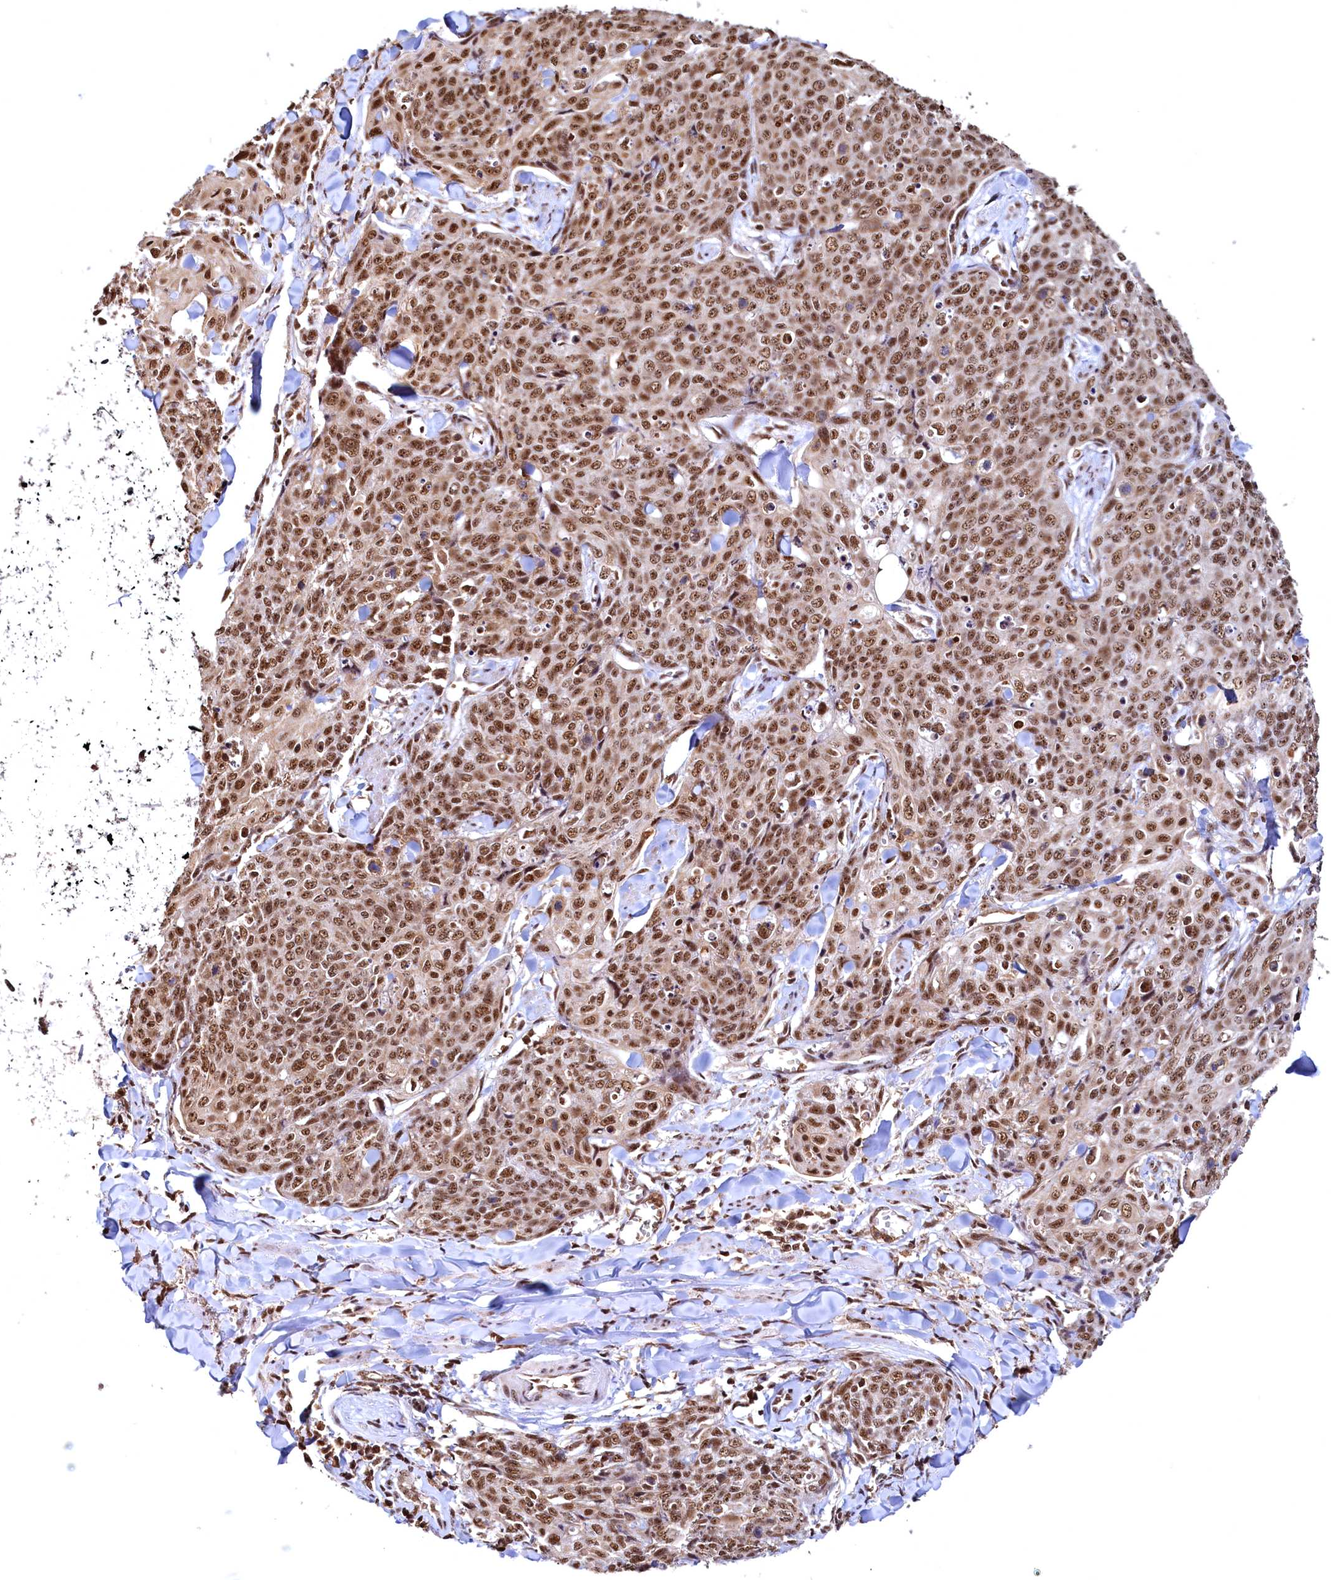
{"staining": {"intensity": "strong", "quantity": ">75%", "location": "cytoplasmic/membranous,nuclear"}, "tissue": "skin cancer", "cell_type": "Tumor cells", "image_type": "cancer", "snomed": [{"axis": "morphology", "description": "Squamous cell carcinoma, NOS"}, {"axis": "topography", "description": "Skin"}, {"axis": "topography", "description": "Vulva"}], "caption": "Protein expression analysis of skin squamous cell carcinoma exhibits strong cytoplasmic/membranous and nuclear staining in about >75% of tumor cells.", "gene": "RSRC2", "patient": {"sex": "female", "age": 85}}